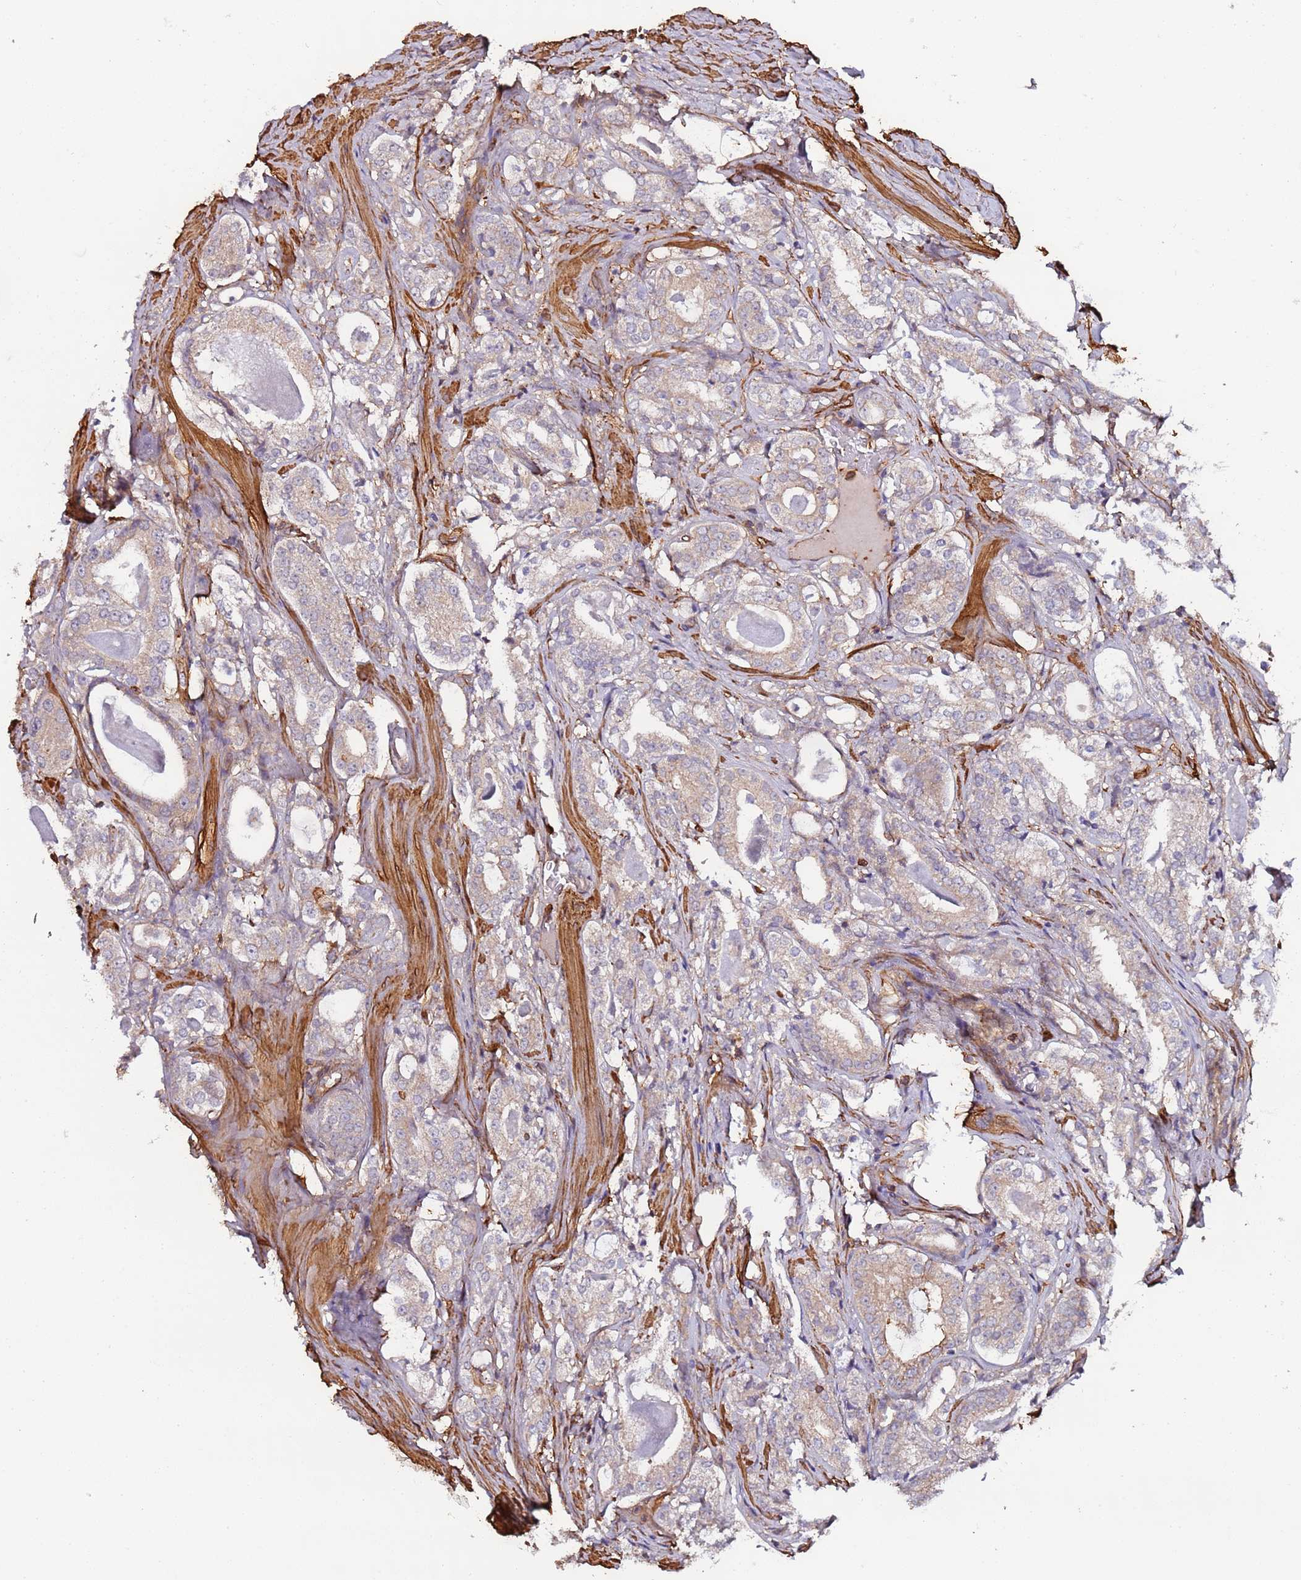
{"staining": {"intensity": "weak", "quantity": ">75%", "location": "cytoplasmic/membranous"}, "tissue": "prostate cancer", "cell_type": "Tumor cells", "image_type": "cancer", "snomed": [{"axis": "morphology", "description": "Adenocarcinoma, High grade"}, {"axis": "topography", "description": "Prostate"}], "caption": "An image of human high-grade adenocarcinoma (prostate) stained for a protein demonstrates weak cytoplasmic/membranous brown staining in tumor cells.", "gene": "CYP2U1", "patient": {"sex": "male", "age": 63}}